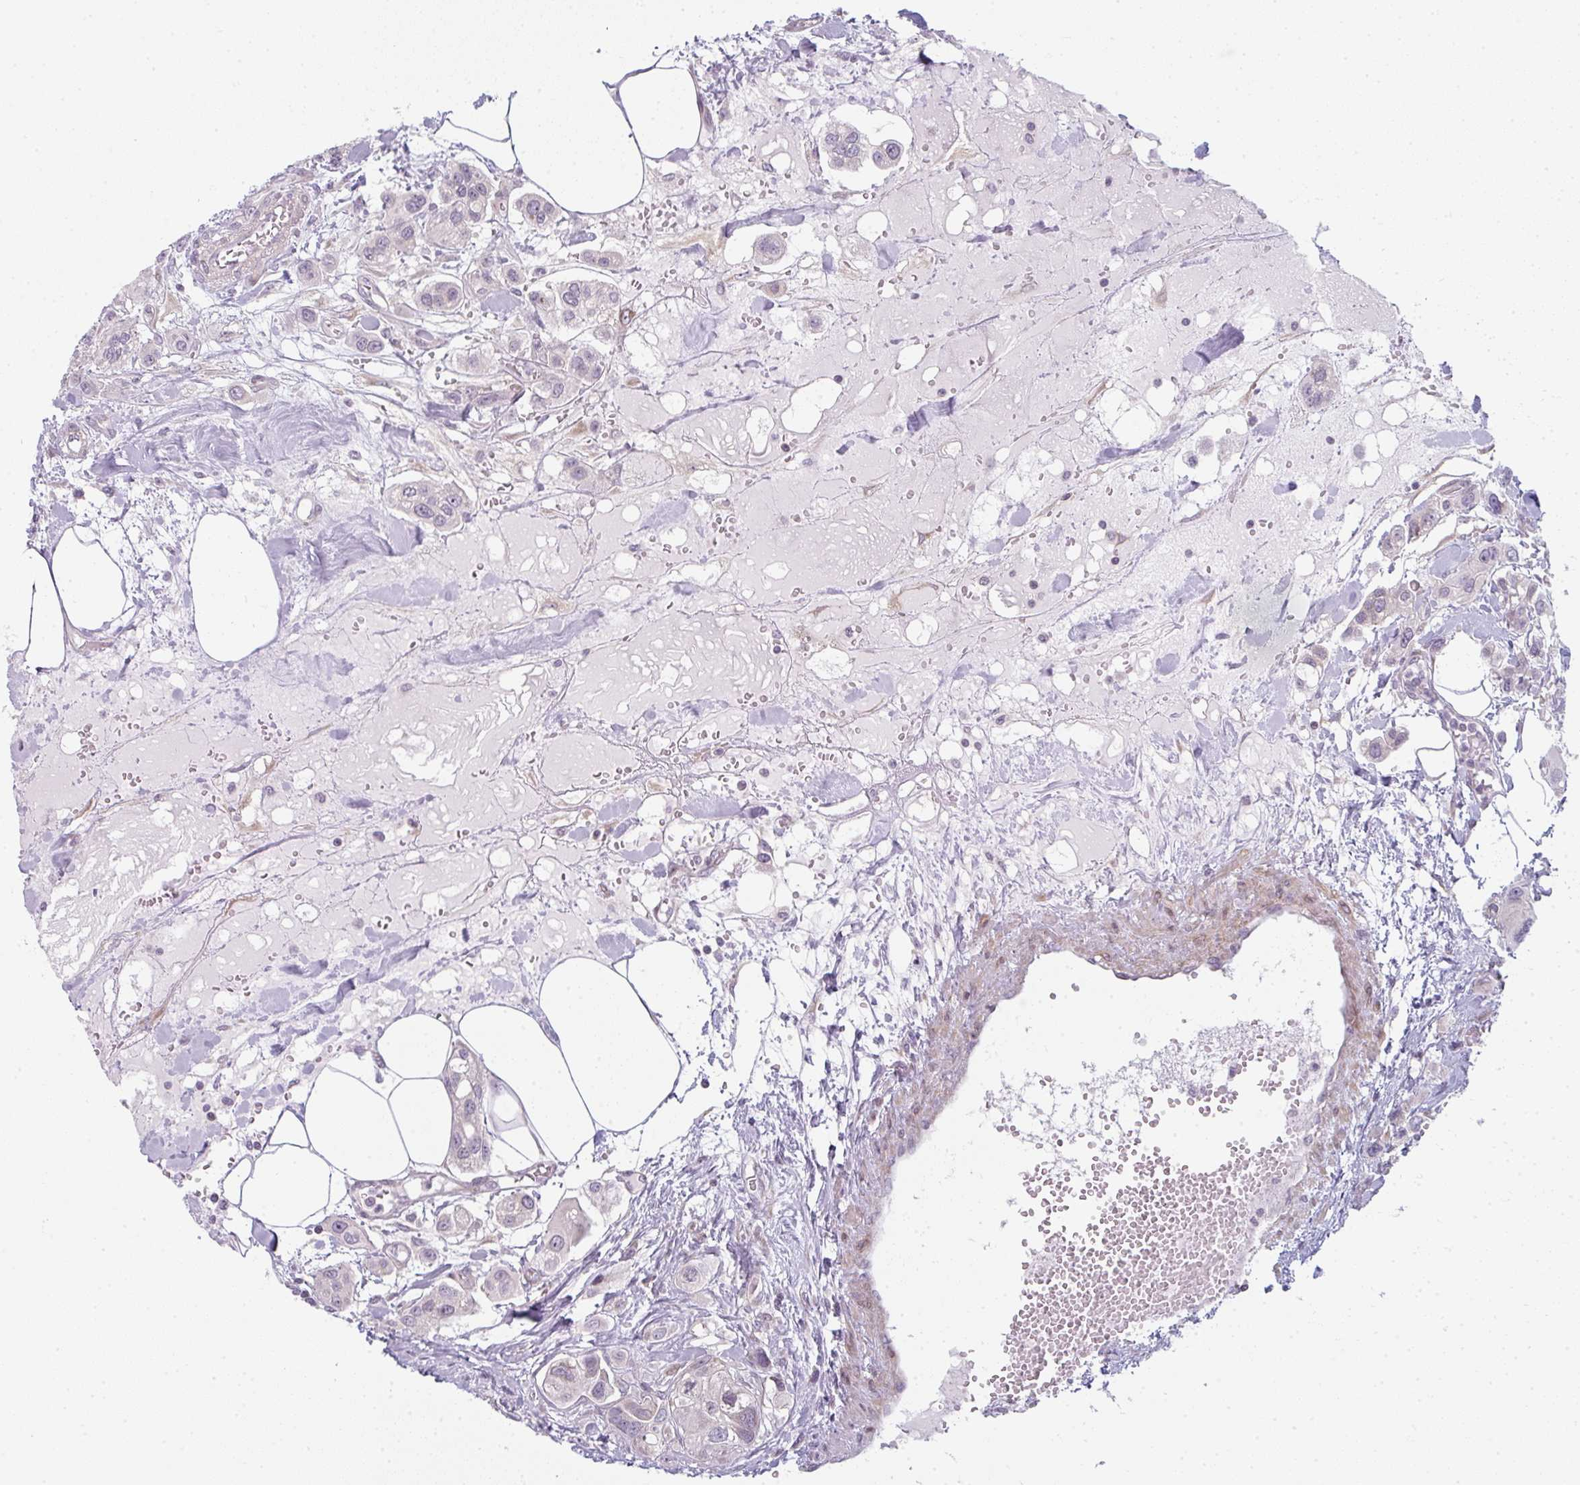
{"staining": {"intensity": "negative", "quantity": "none", "location": "none"}, "tissue": "urothelial cancer", "cell_type": "Tumor cells", "image_type": "cancer", "snomed": [{"axis": "morphology", "description": "Urothelial carcinoma, High grade"}, {"axis": "topography", "description": "Urinary bladder"}], "caption": "Urothelial carcinoma (high-grade) was stained to show a protein in brown. There is no significant staining in tumor cells.", "gene": "TMEM237", "patient": {"sex": "male", "age": 67}}